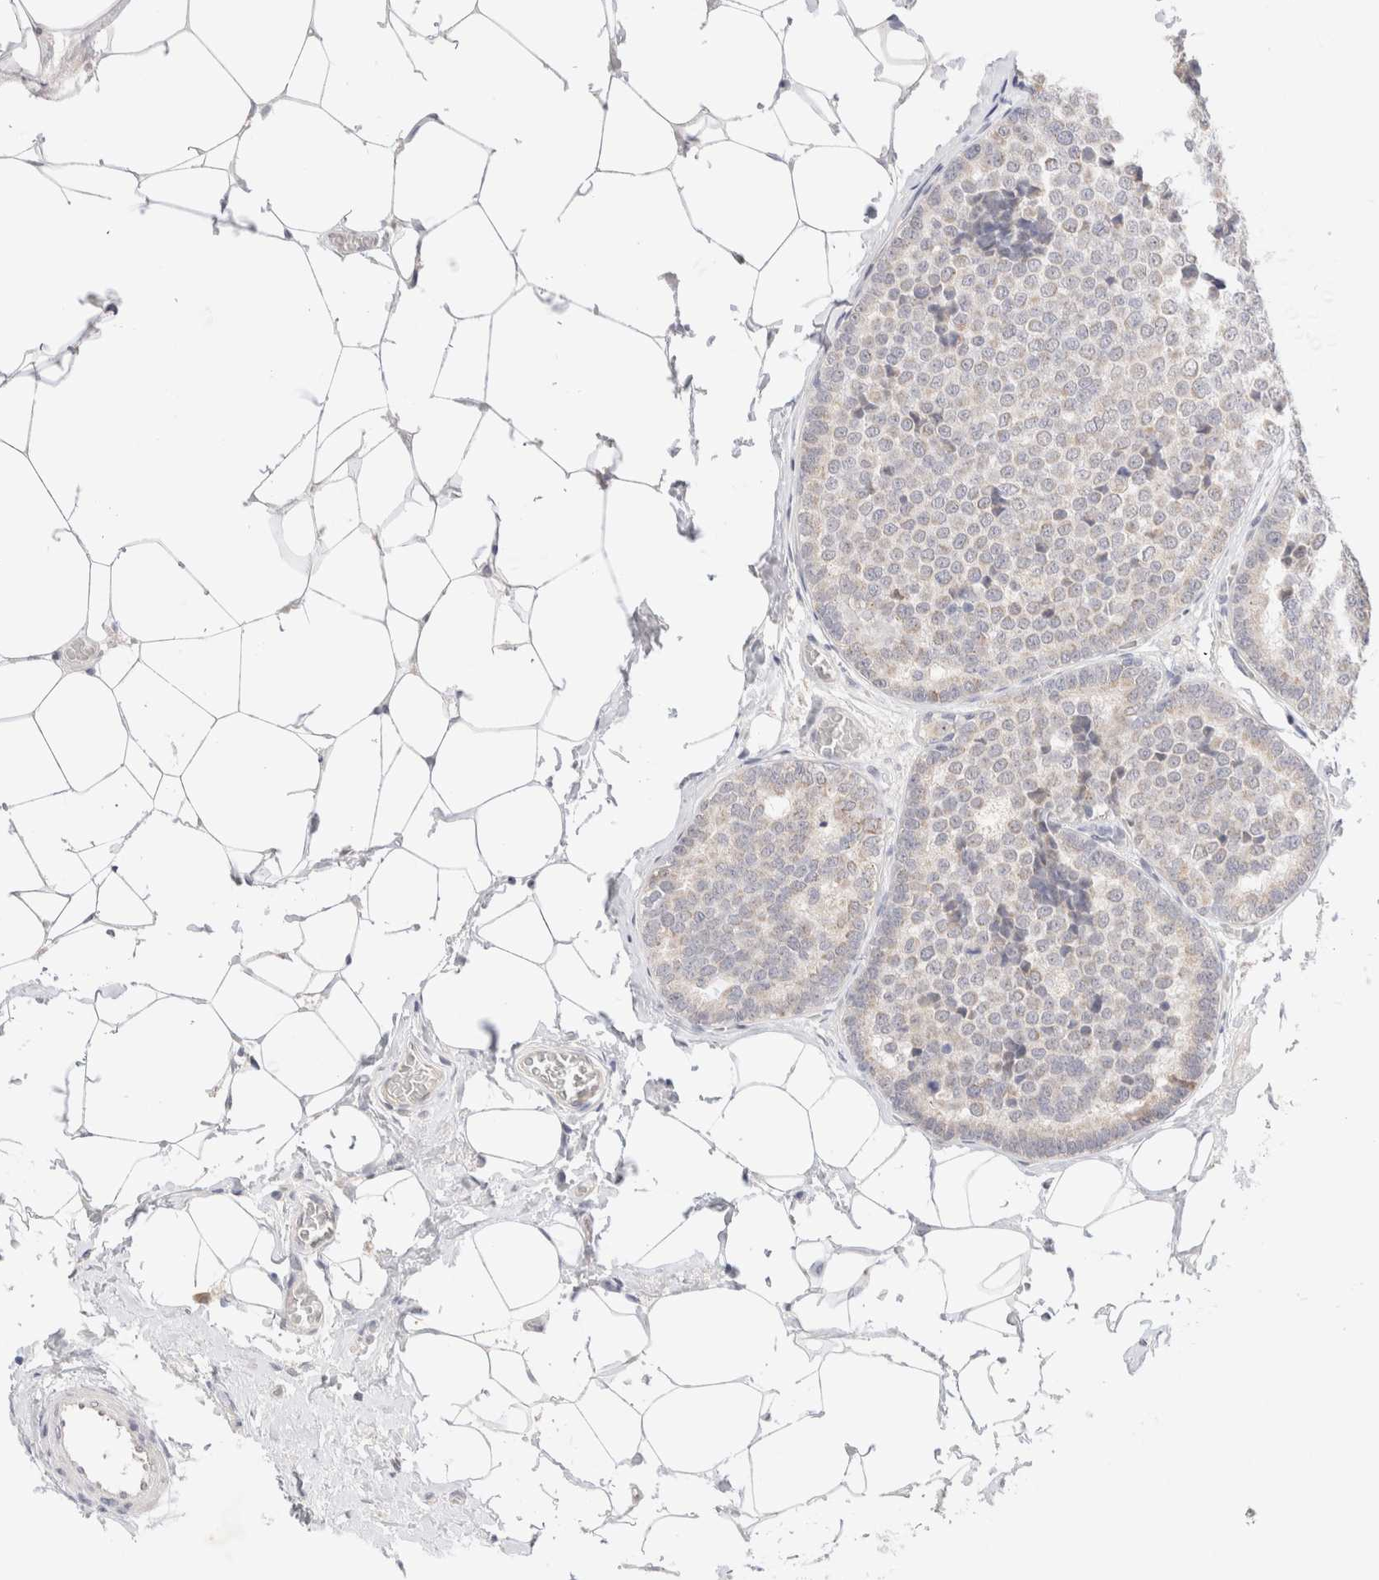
{"staining": {"intensity": "negative", "quantity": "none", "location": "none"}, "tissue": "breast cancer", "cell_type": "Tumor cells", "image_type": "cancer", "snomed": [{"axis": "morphology", "description": "Normal tissue, NOS"}, {"axis": "morphology", "description": "Duct carcinoma"}, {"axis": "topography", "description": "Breast"}], "caption": "Immunohistochemical staining of breast cancer reveals no significant staining in tumor cells.", "gene": "SPATA20", "patient": {"sex": "female", "age": 43}}